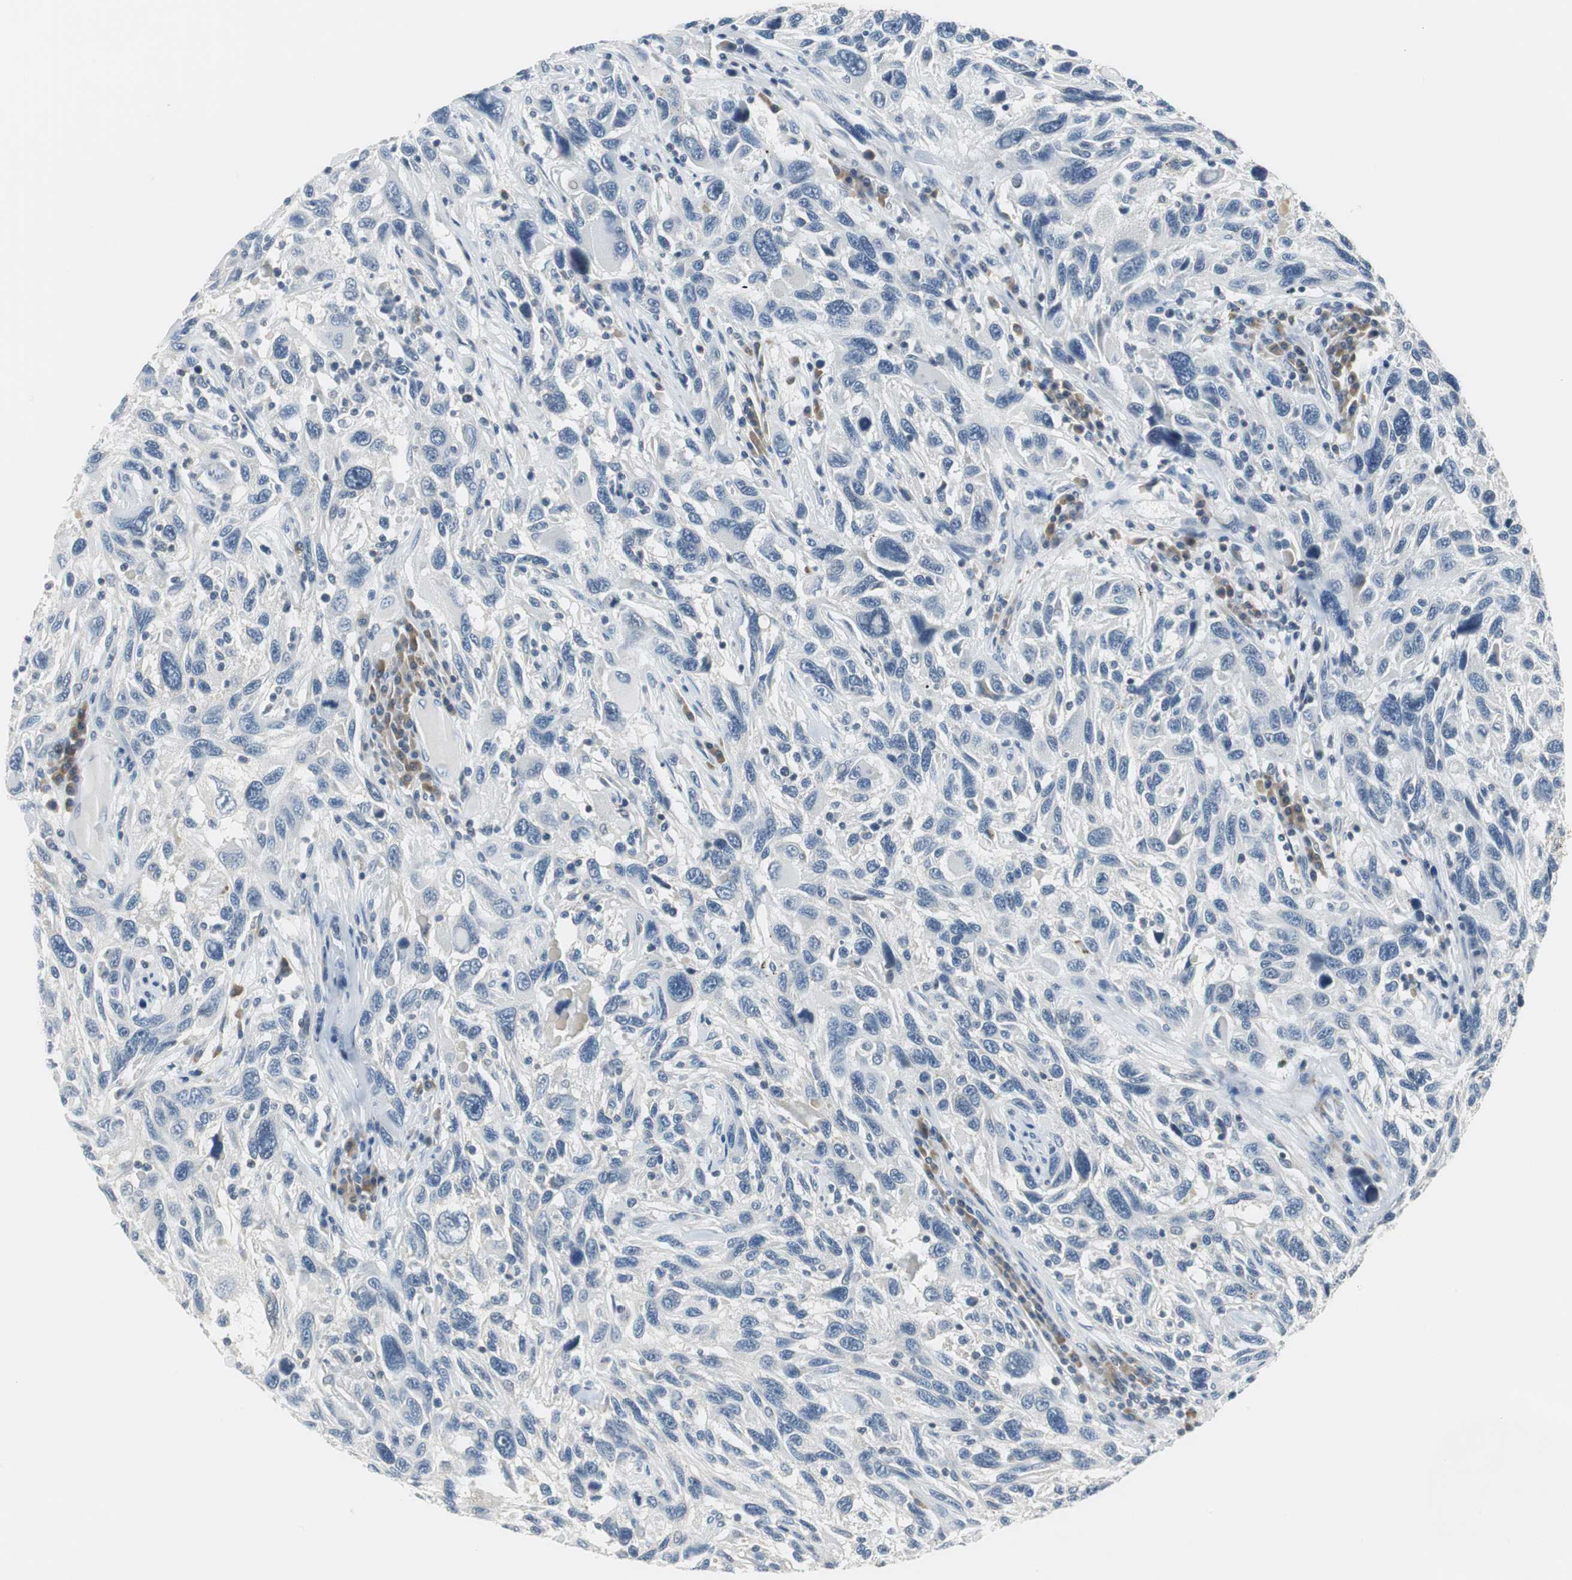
{"staining": {"intensity": "negative", "quantity": "none", "location": "none"}, "tissue": "melanoma", "cell_type": "Tumor cells", "image_type": "cancer", "snomed": [{"axis": "morphology", "description": "Malignant melanoma, NOS"}, {"axis": "topography", "description": "Skin"}], "caption": "Immunohistochemical staining of malignant melanoma displays no significant positivity in tumor cells. (IHC, brightfield microscopy, high magnification).", "gene": "GLCCI1", "patient": {"sex": "male", "age": 53}}